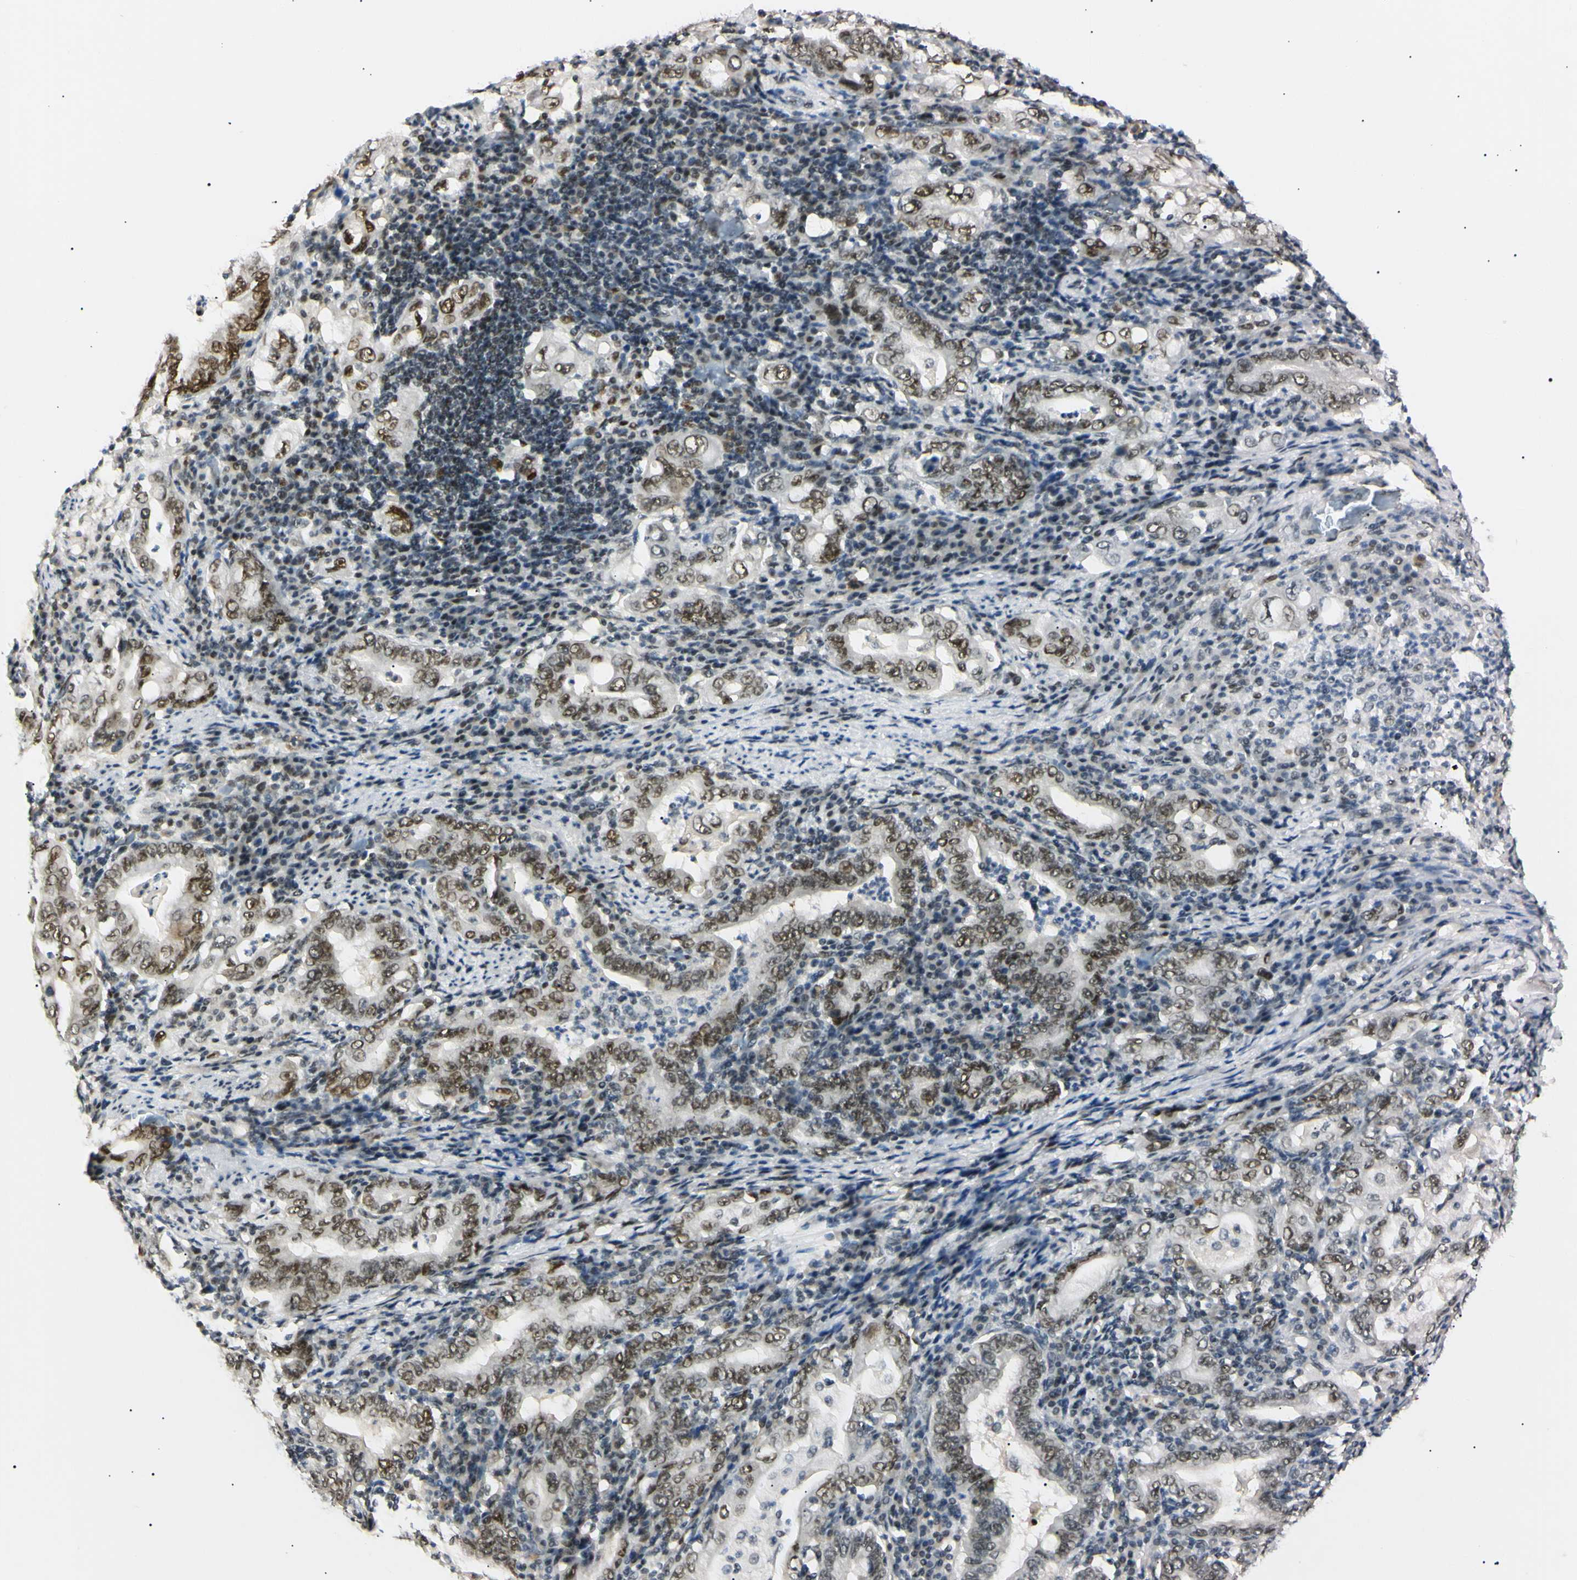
{"staining": {"intensity": "moderate", "quantity": ">75%", "location": "nuclear"}, "tissue": "stomach cancer", "cell_type": "Tumor cells", "image_type": "cancer", "snomed": [{"axis": "morphology", "description": "Normal tissue, NOS"}, {"axis": "morphology", "description": "Adenocarcinoma, NOS"}, {"axis": "topography", "description": "Esophagus"}, {"axis": "topography", "description": "Stomach, upper"}, {"axis": "topography", "description": "Peripheral nerve tissue"}], "caption": "Protein expression analysis of stomach cancer (adenocarcinoma) shows moderate nuclear staining in about >75% of tumor cells. Using DAB (3,3'-diaminobenzidine) (brown) and hematoxylin (blue) stains, captured at high magnification using brightfield microscopy.", "gene": "ZNF134", "patient": {"sex": "male", "age": 62}}